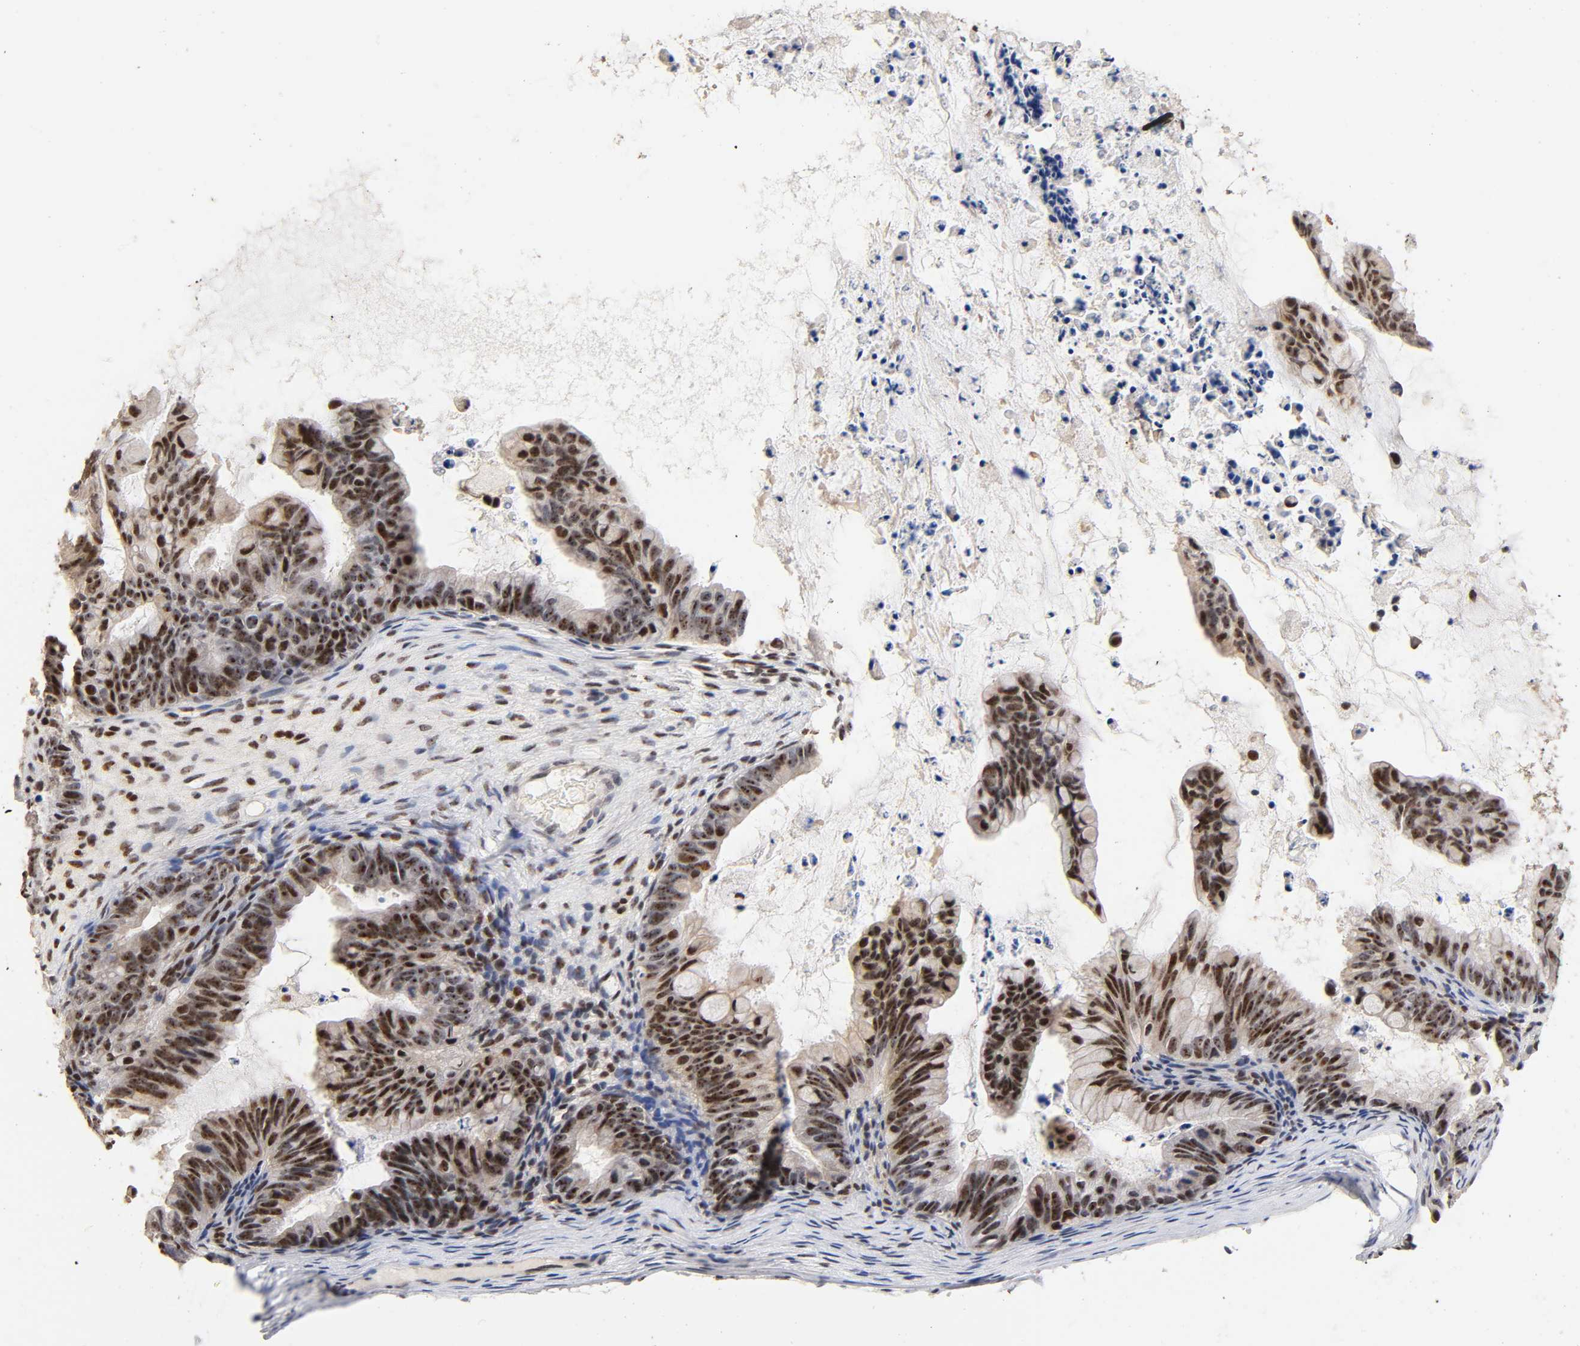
{"staining": {"intensity": "strong", "quantity": ">75%", "location": "nuclear"}, "tissue": "ovarian cancer", "cell_type": "Tumor cells", "image_type": "cancer", "snomed": [{"axis": "morphology", "description": "Cystadenocarcinoma, mucinous, NOS"}, {"axis": "topography", "description": "Ovary"}], "caption": "IHC (DAB (3,3'-diaminobenzidine)) staining of human ovarian cancer (mucinous cystadenocarcinoma) exhibits strong nuclear protein positivity in approximately >75% of tumor cells.", "gene": "TP53RK", "patient": {"sex": "female", "age": 36}}